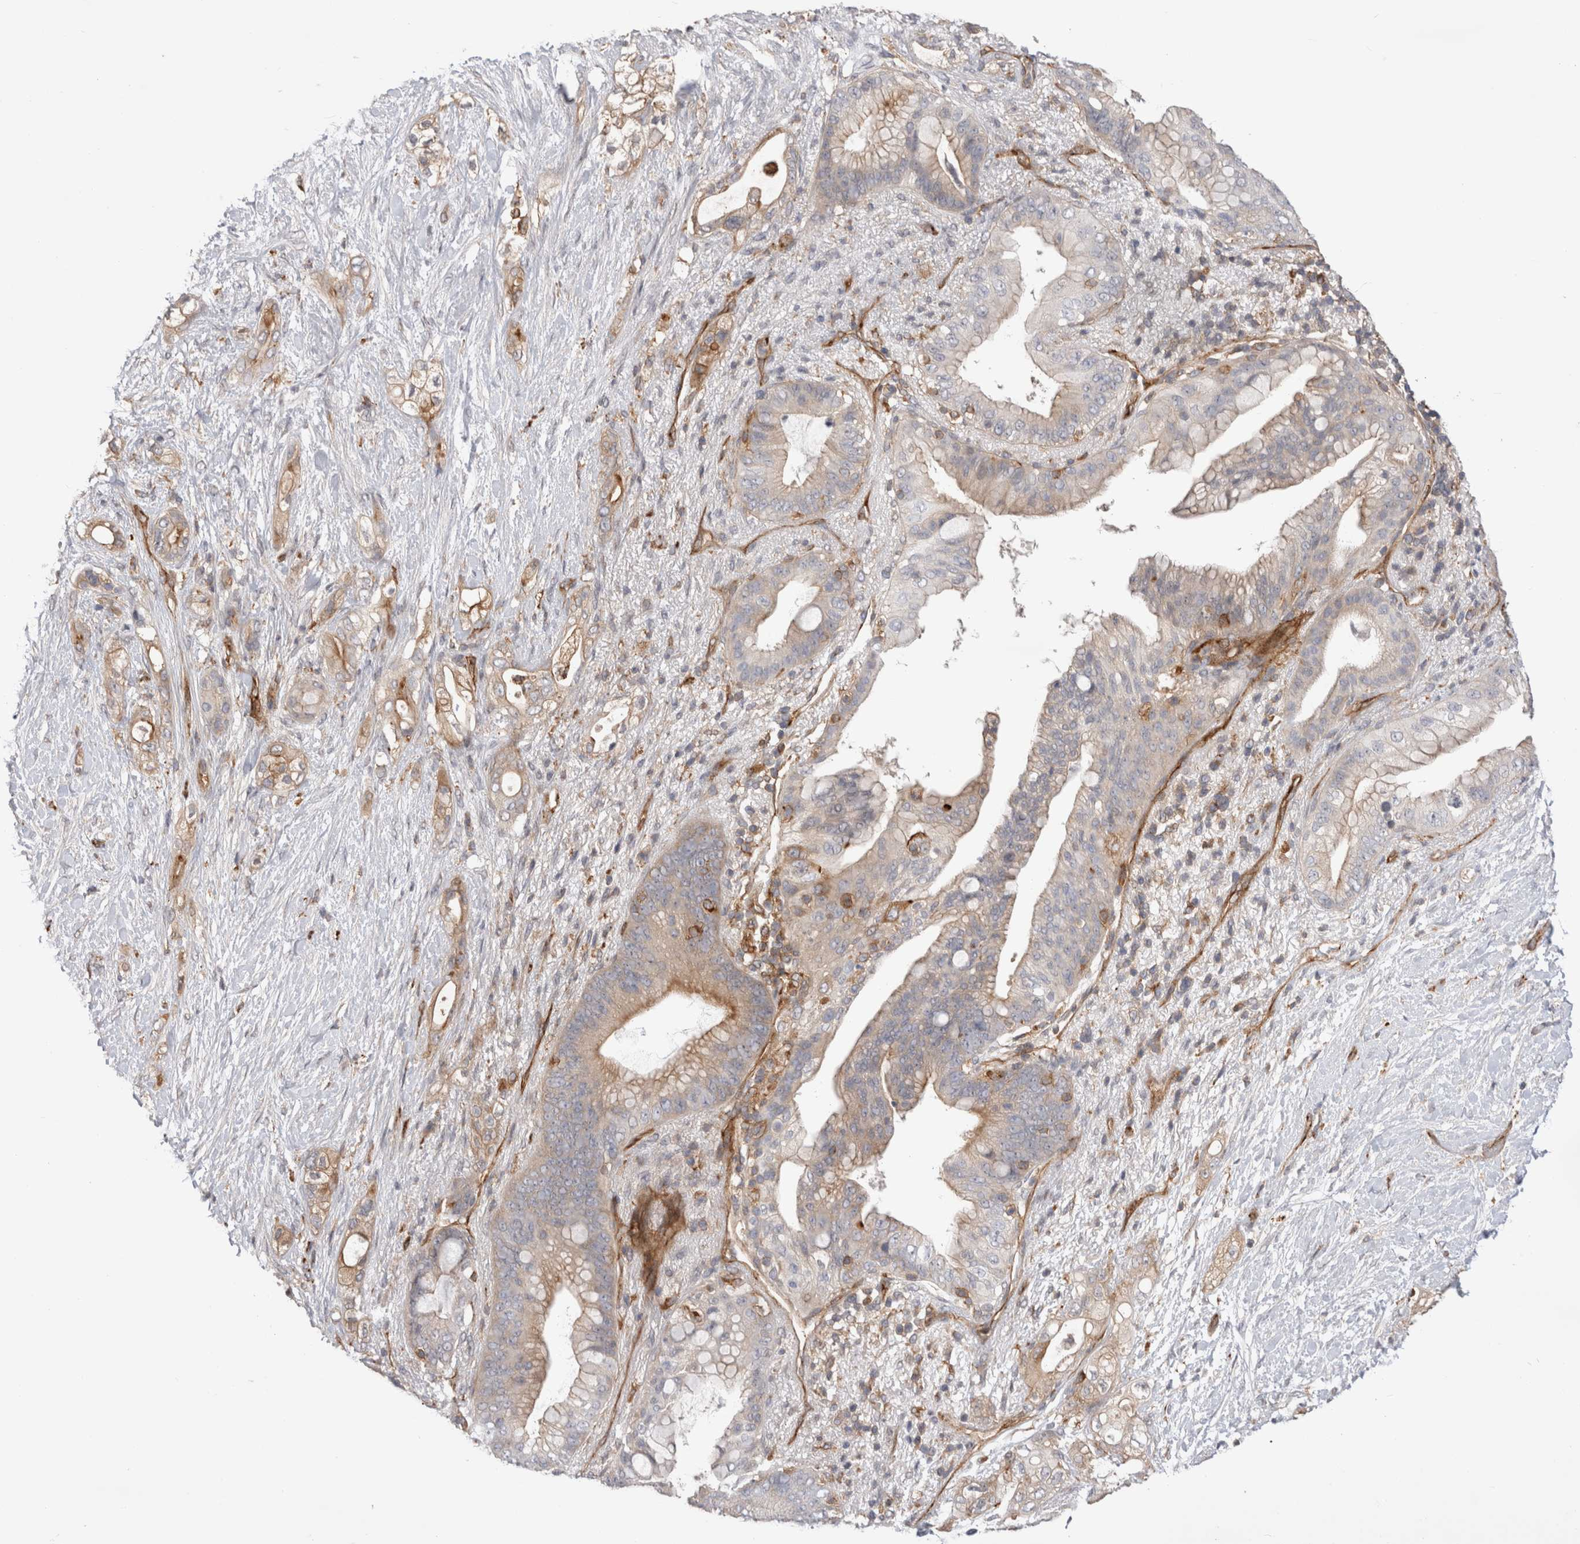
{"staining": {"intensity": "weak", "quantity": "25%-75%", "location": "cytoplasmic/membranous"}, "tissue": "pancreatic cancer", "cell_type": "Tumor cells", "image_type": "cancer", "snomed": [{"axis": "morphology", "description": "Adenocarcinoma, NOS"}, {"axis": "topography", "description": "Pancreas"}], "caption": "This image shows pancreatic cancer stained with immunohistochemistry (IHC) to label a protein in brown. The cytoplasmic/membranous of tumor cells show weak positivity for the protein. Nuclei are counter-stained blue.", "gene": "BNIP2", "patient": {"sex": "male", "age": 53}}